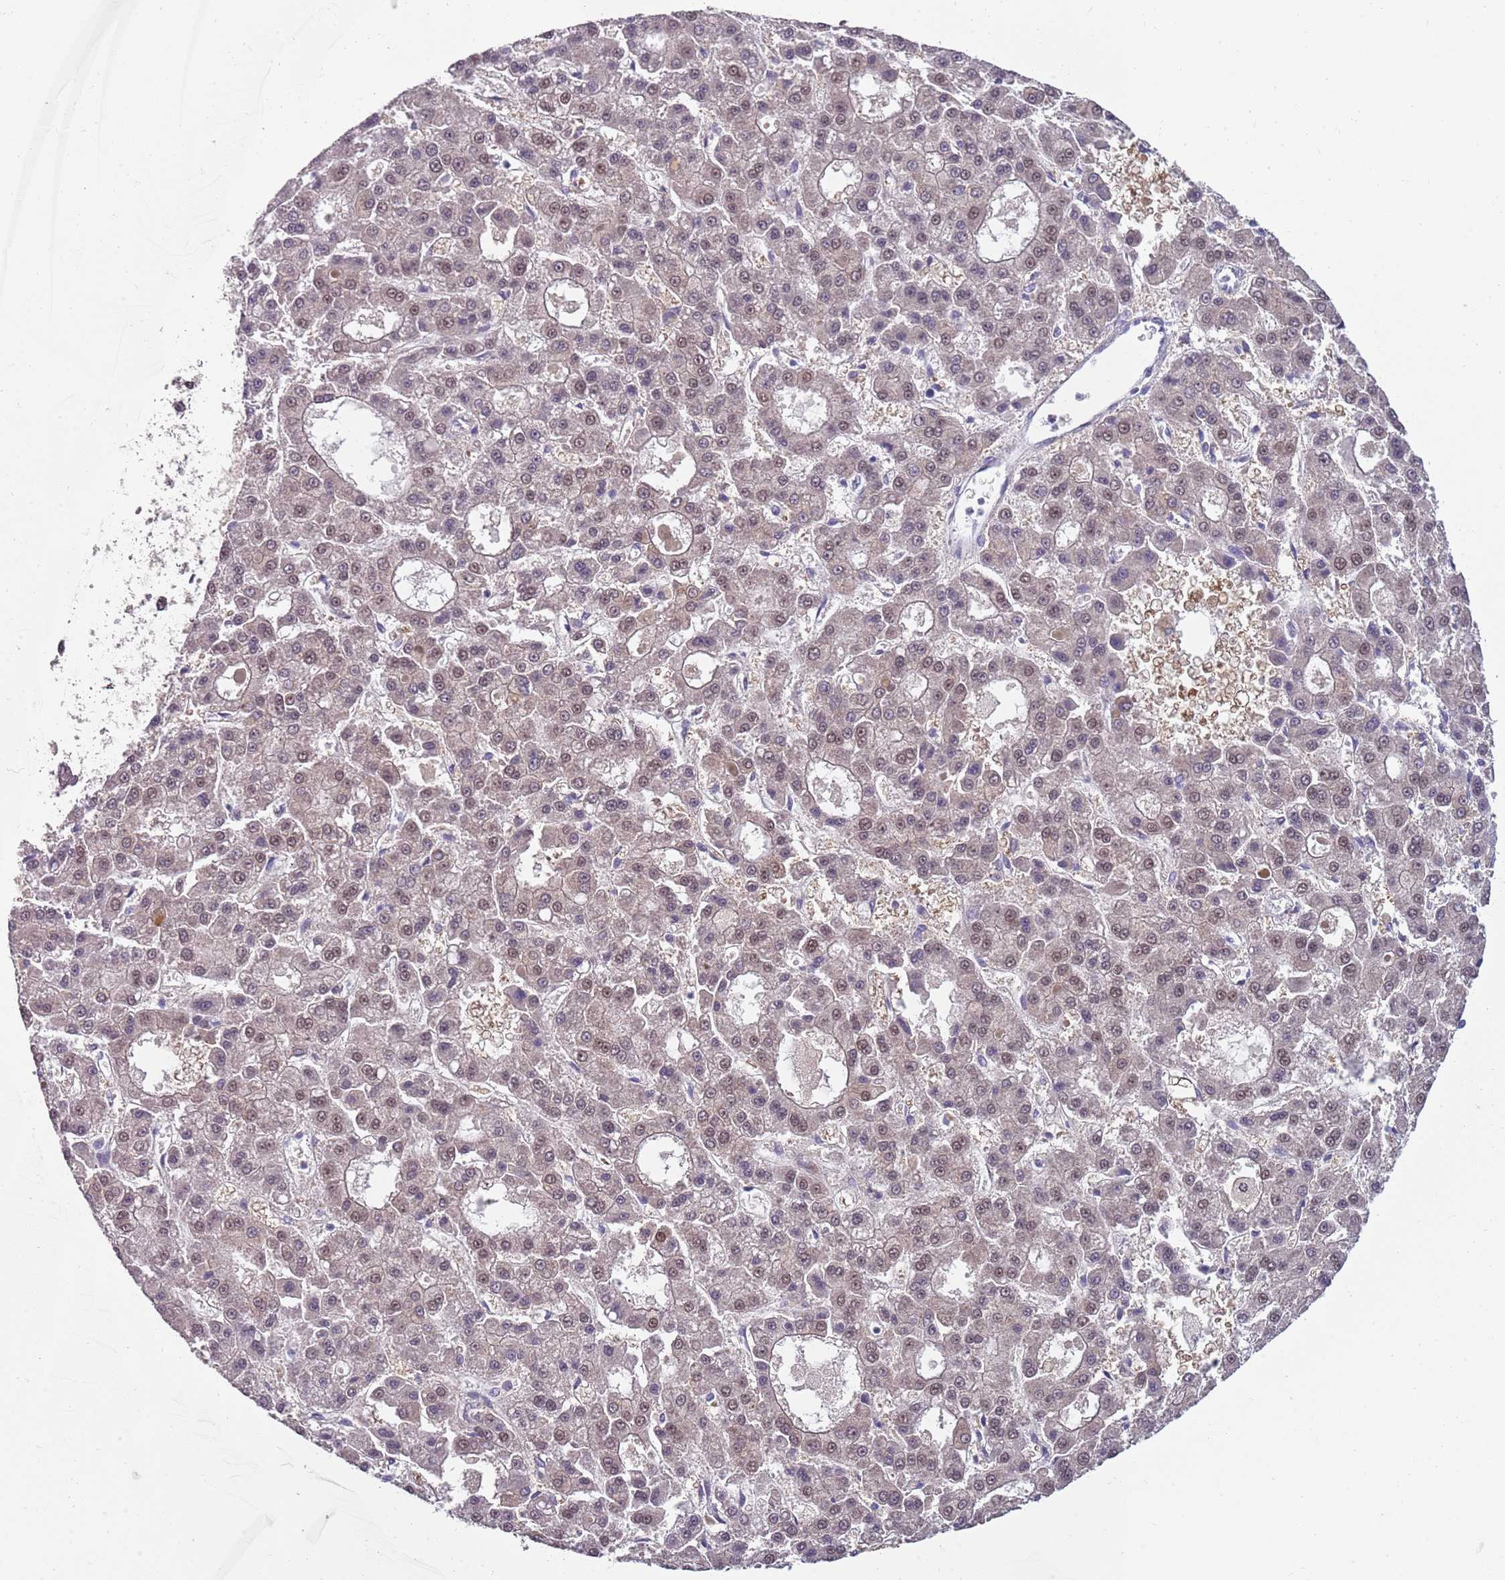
{"staining": {"intensity": "weak", "quantity": "25%-75%", "location": "nuclear"}, "tissue": "liver cancer", "cell_type": "Tumor cells", "image_type": "cancer", "snomed": [{"axis": "morphology", "description": "Carcinoma, Hepatocellular, NOS"}, {"axis": "topography", "description": "Liver"}], "caption": "High-power microscopy captured an IHC histopathology image of hepatocellular carcinoma (liver), revealing weak nuclear staining in approximately 25%-75% of tumor cells.", "gene": "SEPHS2", "patient": {"sex": "male", "age": 70}}